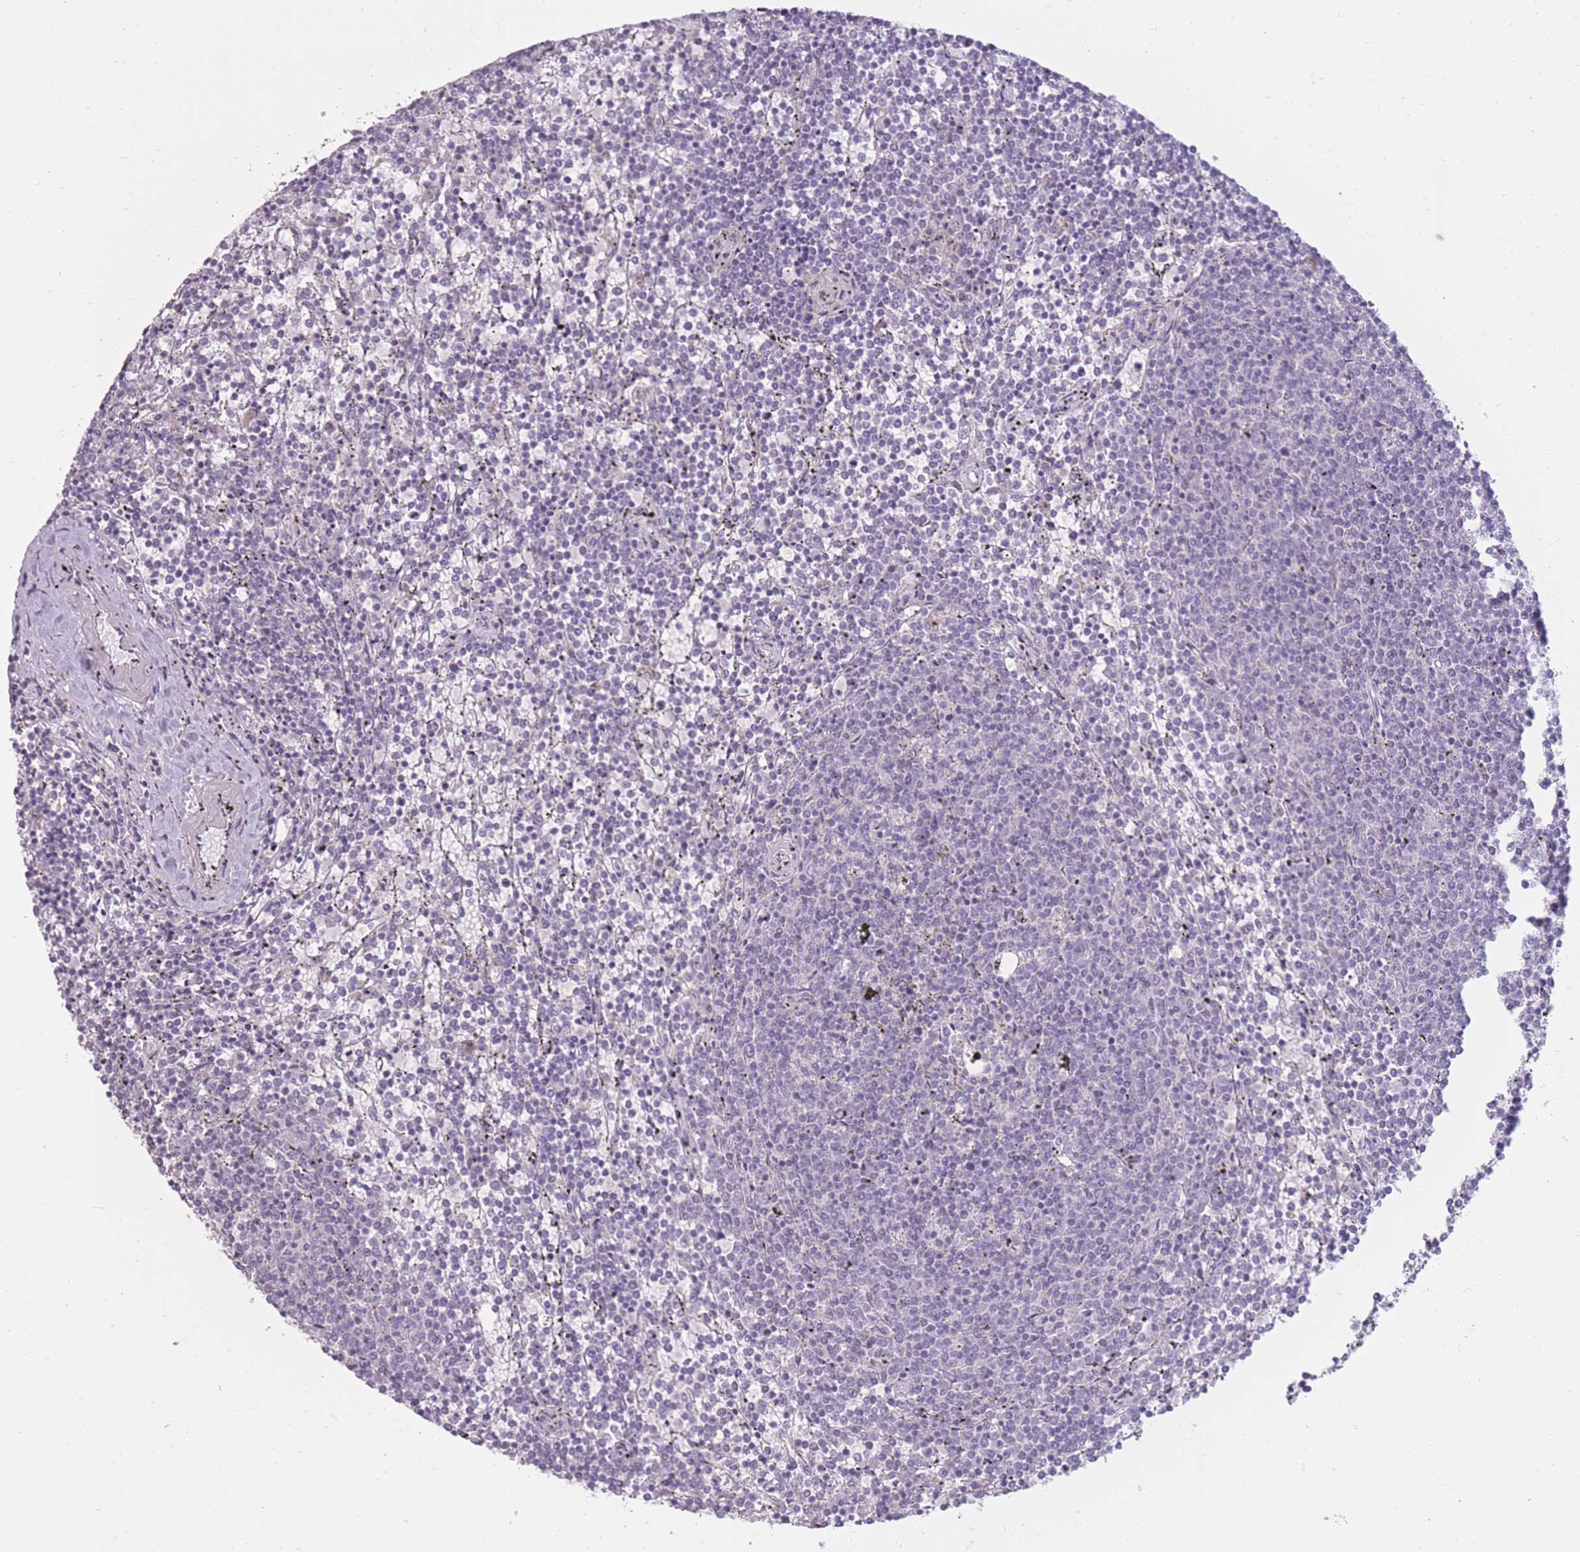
{"staining": {"intensity": "negative", "quantity": "none", "location": "none"}, "tissue": "lymphoma", "cell_type": "Tumor cells", "image_type": "cancer", "snomed": [{"axis": "morphology", "description": "Malignant lymphoma, non-Hodgkin's type, Low grade"}, {"axis": "topography", "description": "Spleen"}], "caption": "The micrograph exhibits no significant staining in tumor cells of lymphoma.", "gene": "ZBTB24", "patient": {"sex": "female", "age": 50}}